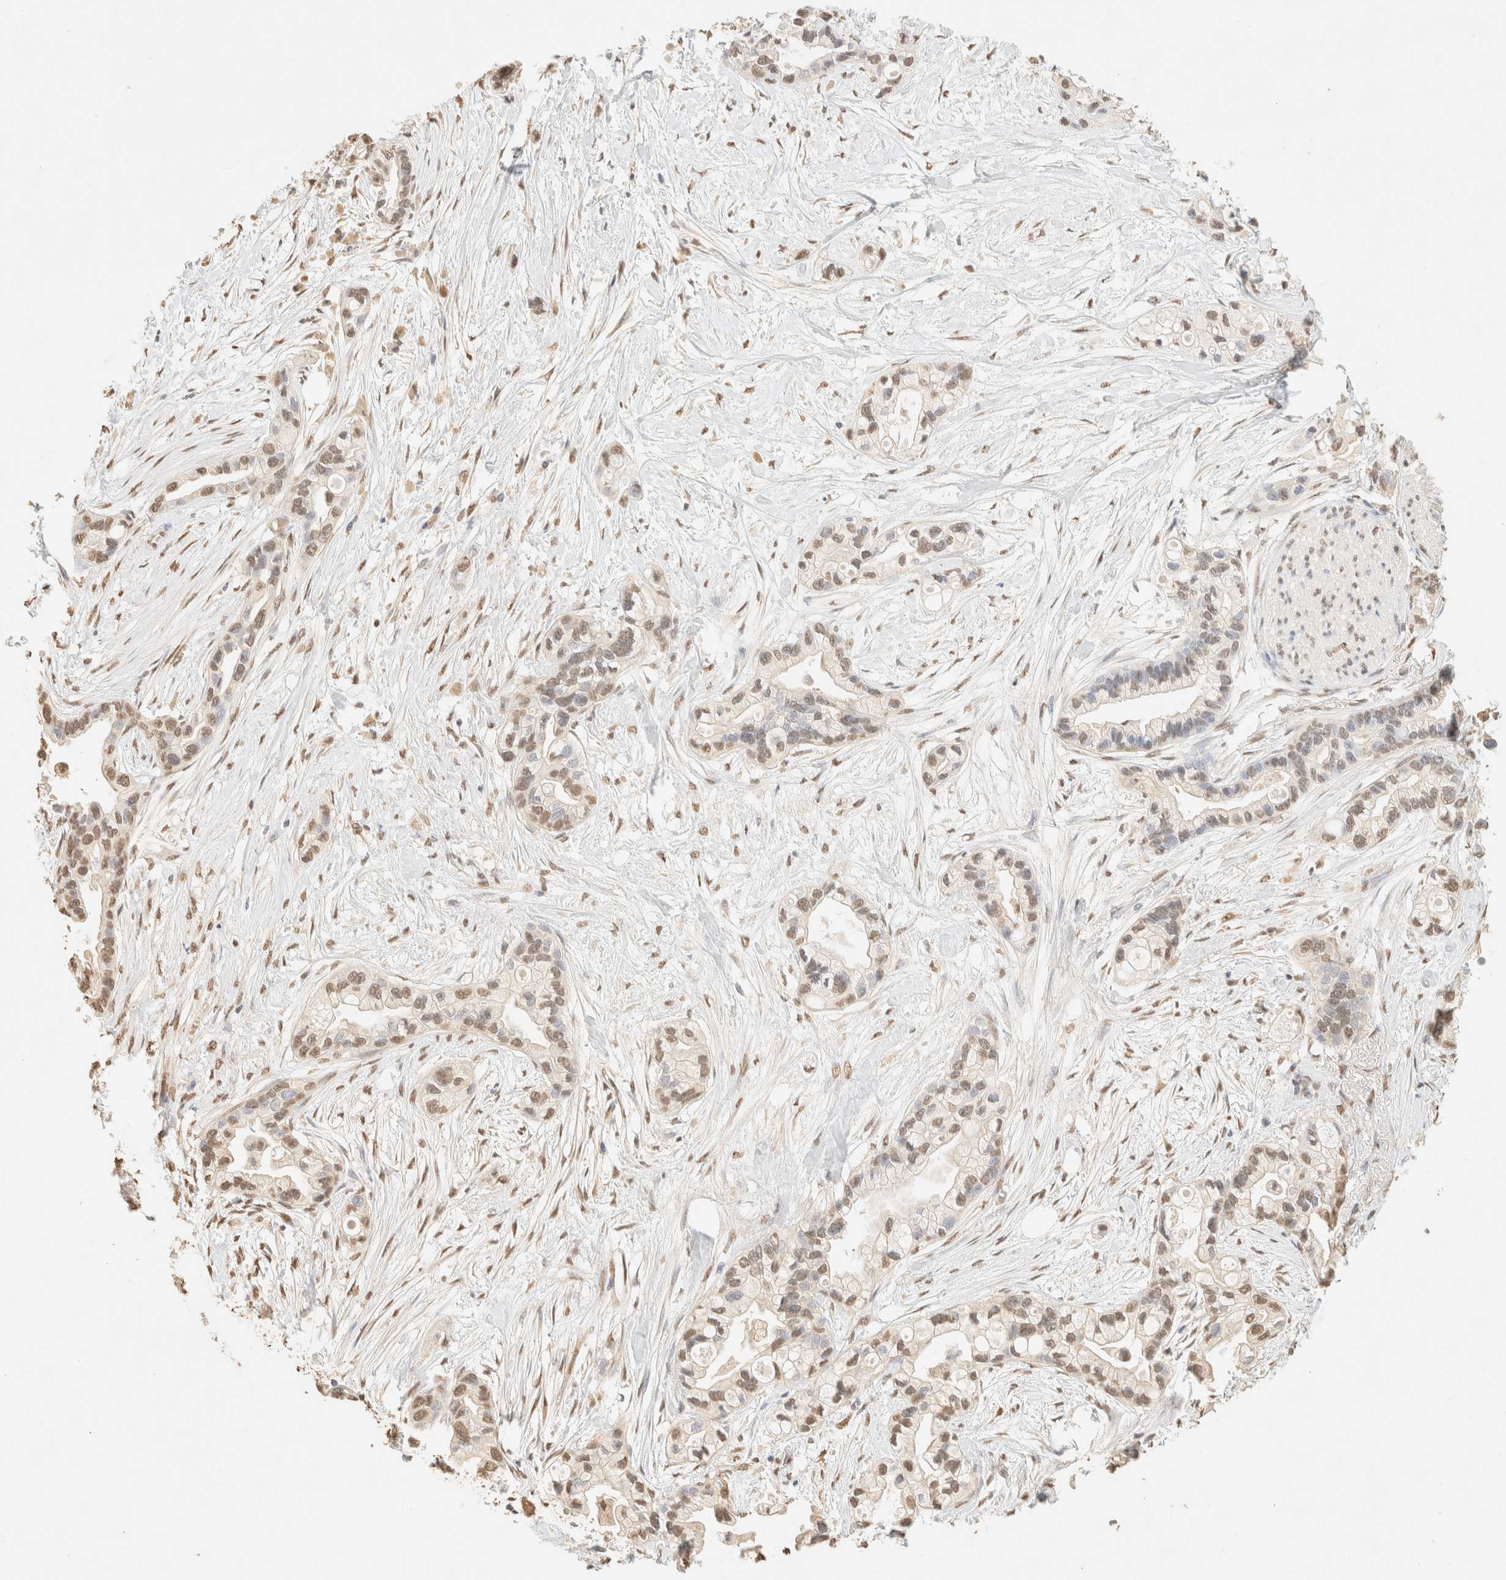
{"staining": {"intensity": "weak", "quantity": ">75%", "location": "nuclear"}, "tissue": "pancreatic cancer", "cell_type": "Tumor cells", "image_type": "cancer", "snomed": [{"axis": "morphology", "description": "Adenocarcinoma, NOS"}, {"axis": "topography", "description": "Pancreas"}], "caption": "Protein expression analysis of human pancreatic cancer (adenocarcinoma) reveals weak nuclear positivity in approximately >75% of tumor cells.", "gene": "S100A13", "patient": {"sex": "female", "age": 77}}